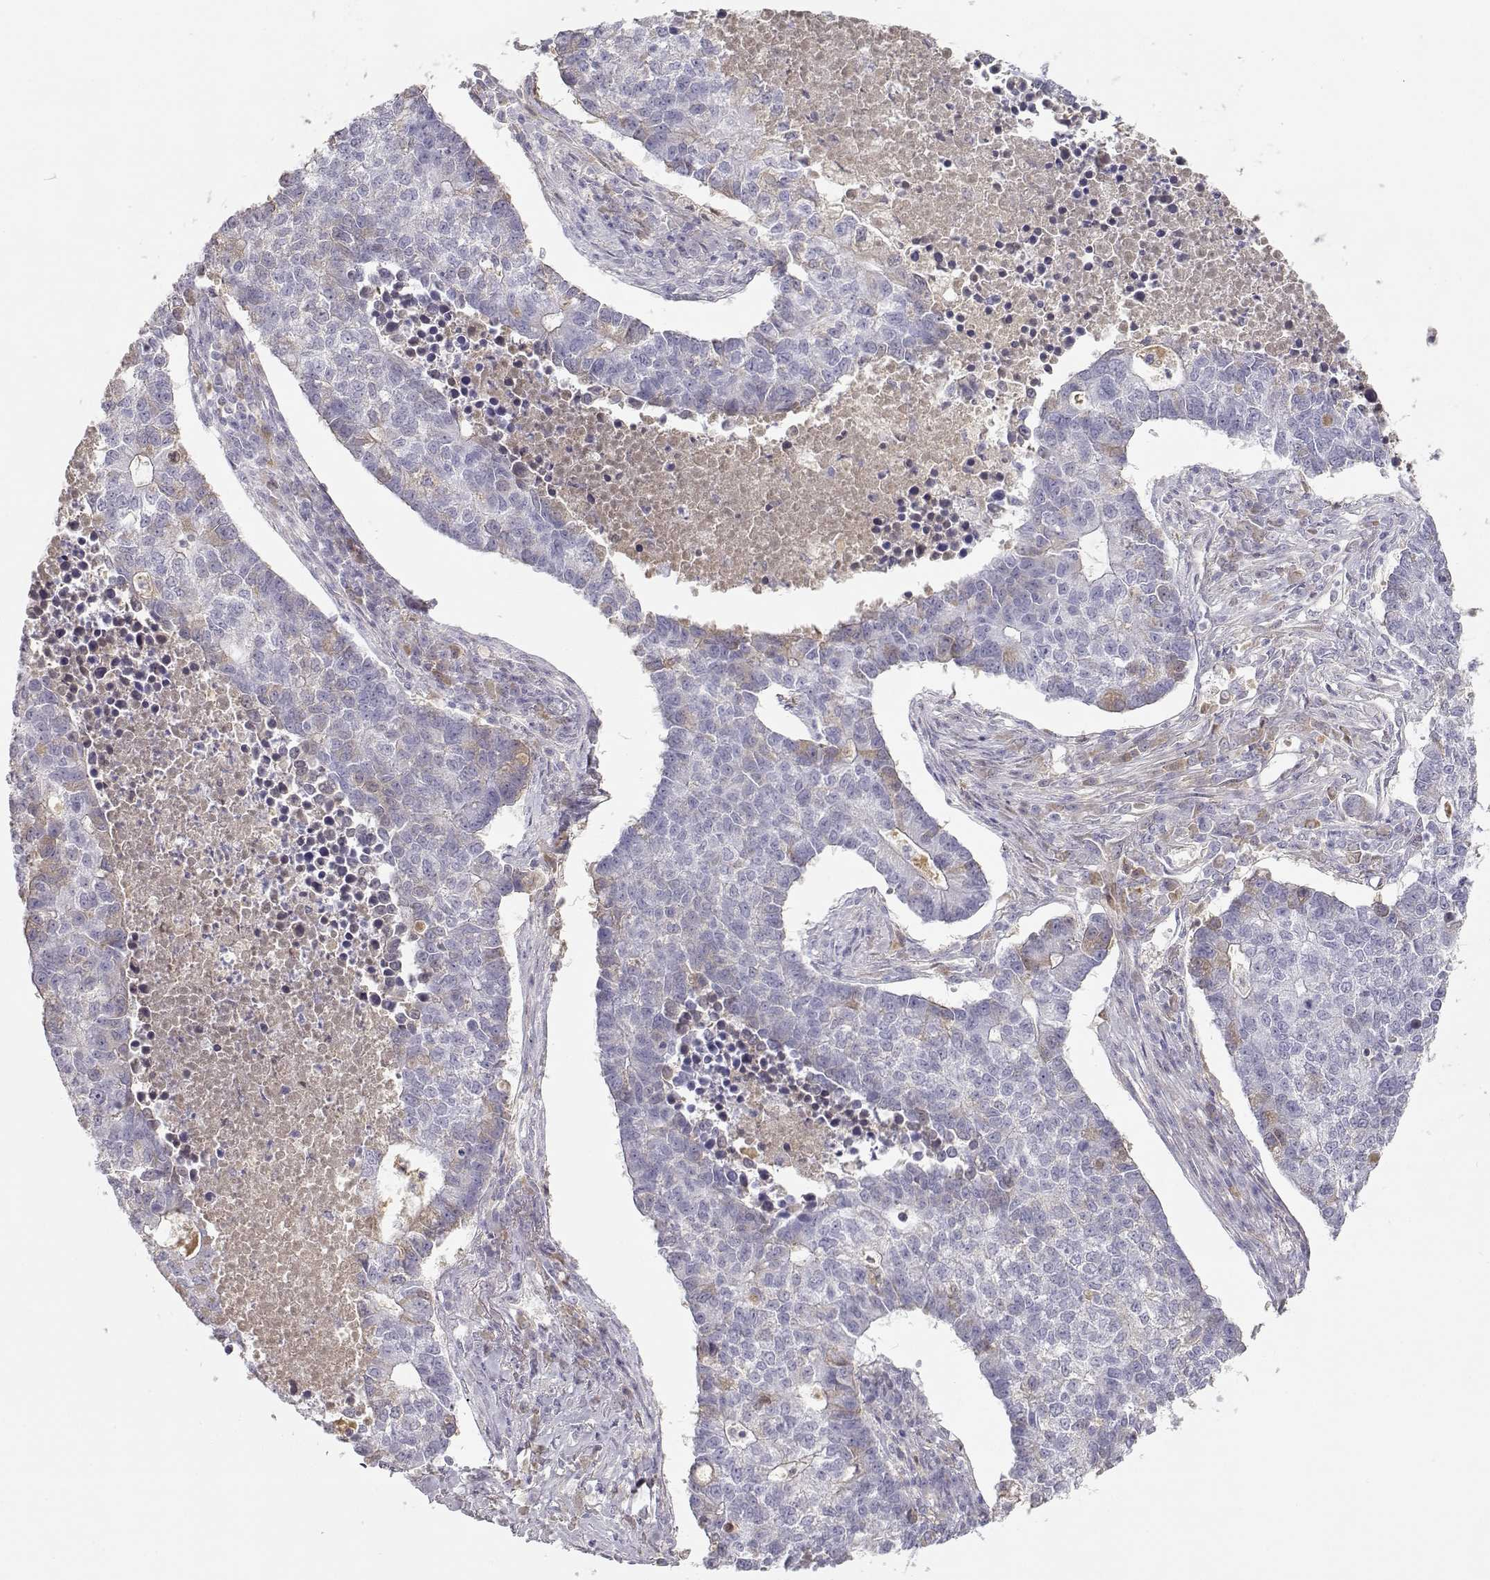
{"staining": {"intensity": "weak", "quantity": "<25%", "location": "cytoplasmic/membranous"}, "tissue": "lung cancer", "cell_type": "Tumor cells", "image_type": "cancer", "snomed": [{"axis": "morphology", "description": "Adenocarcinoma, NOS"}, {"axis": "topography", "description": "Lung"}], "caption": "Lung cancer (adenocarcinoma) was stained to show a protein in brown. There is no significant expression in tumor cells. (Immunohistochemistry, brightfield microscopy, high magnification).", "gene": "SLCO6A1", "patient": {"sex": "male", "age": 57}}